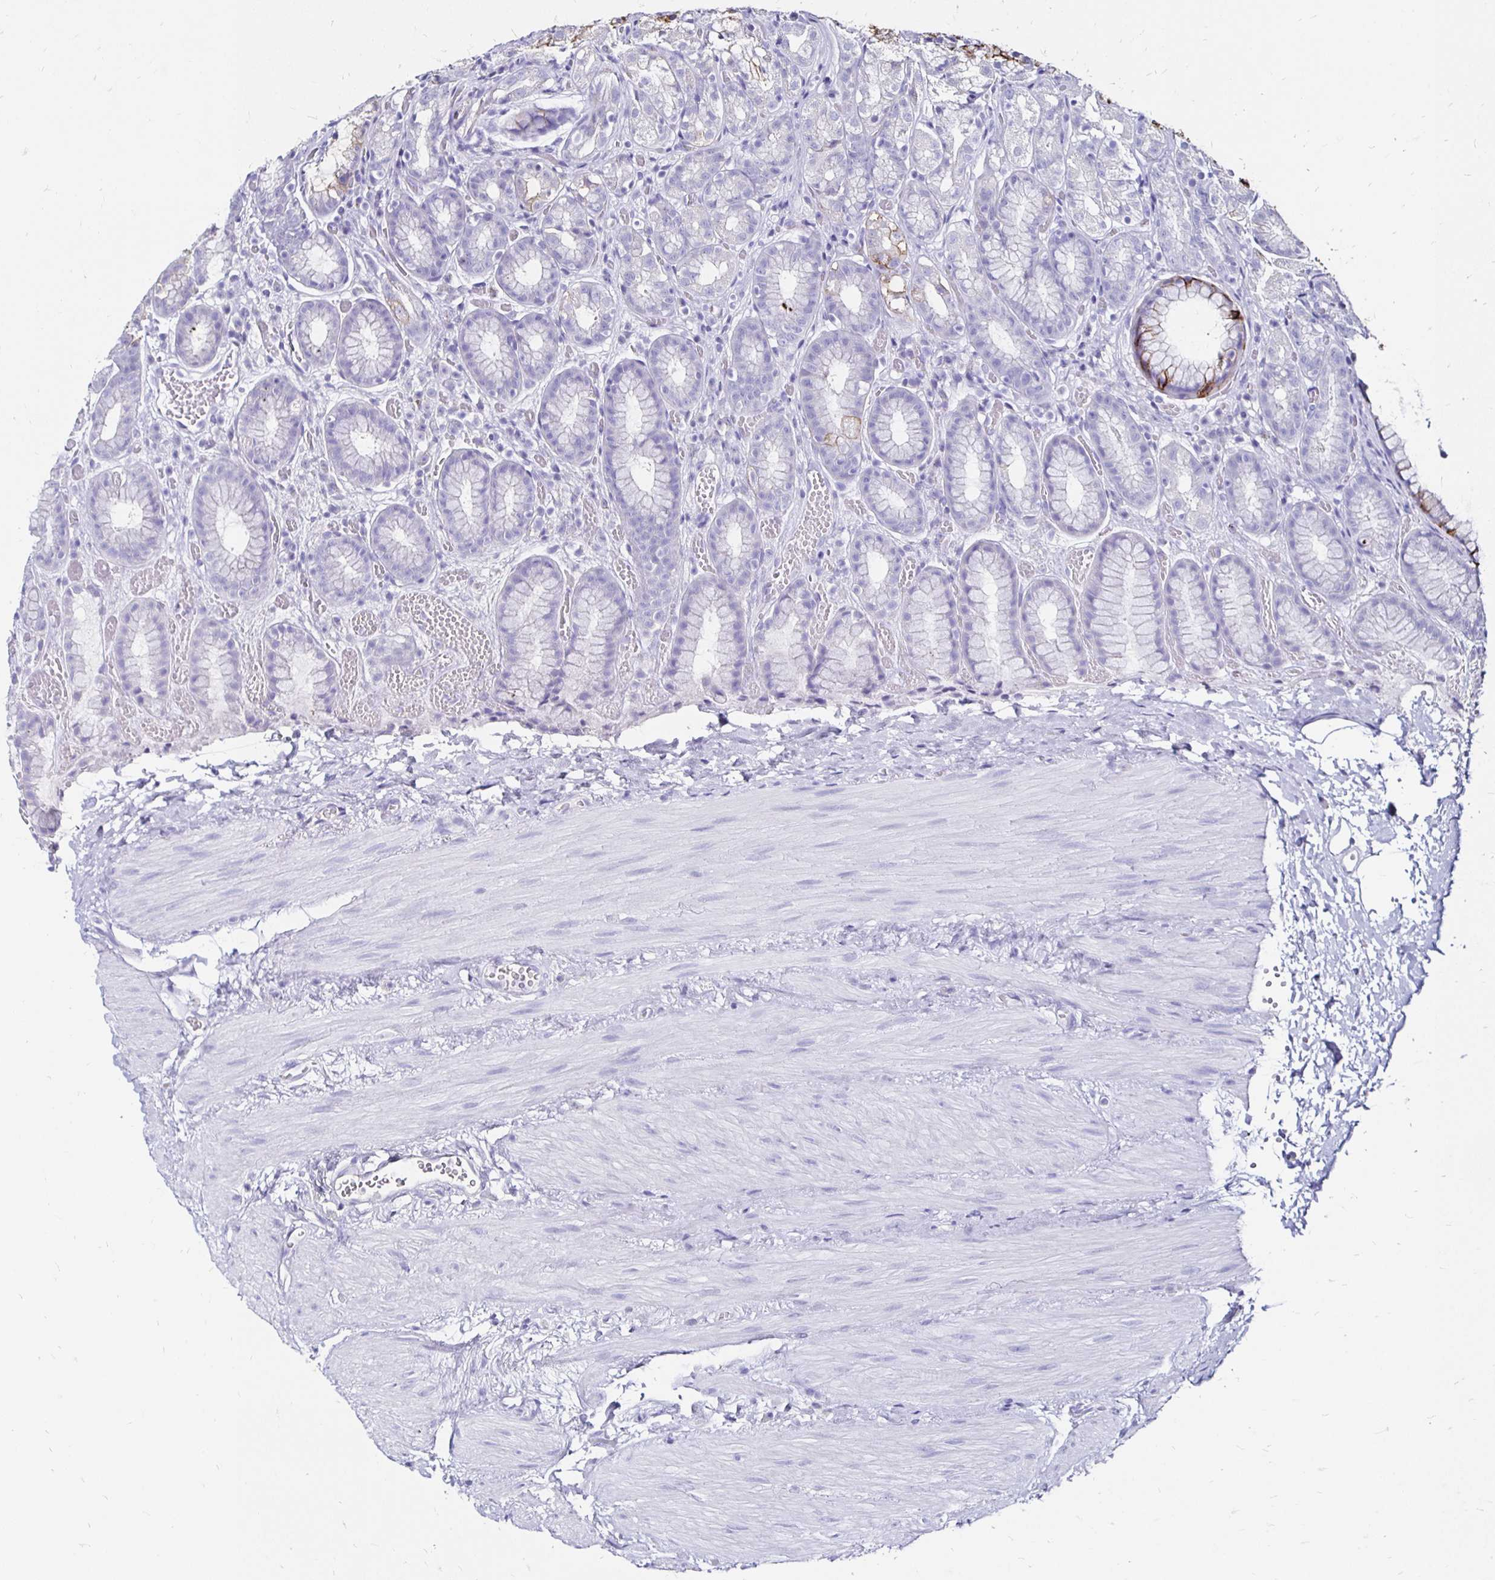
{"staining": {"intensity": "strong", "quantity": "25%-75%", "location": "cytoplasmic/membranous"}, "tissue": "stomach", "cell_type": "Glandular cells", "image_type": "normal", "snomed": [{"axis": "morphology", "description": "Normal tissue, NOS"}, {"axis": "topography", "description": "Stomach"}], "caption": "Strong cytoplasmic/membranous expression is appreciated in approximately 25%-75% of glandular cells in normal stomach.", "gene": "KCNT1", "patient": {"sex": "male", "age": 70}}